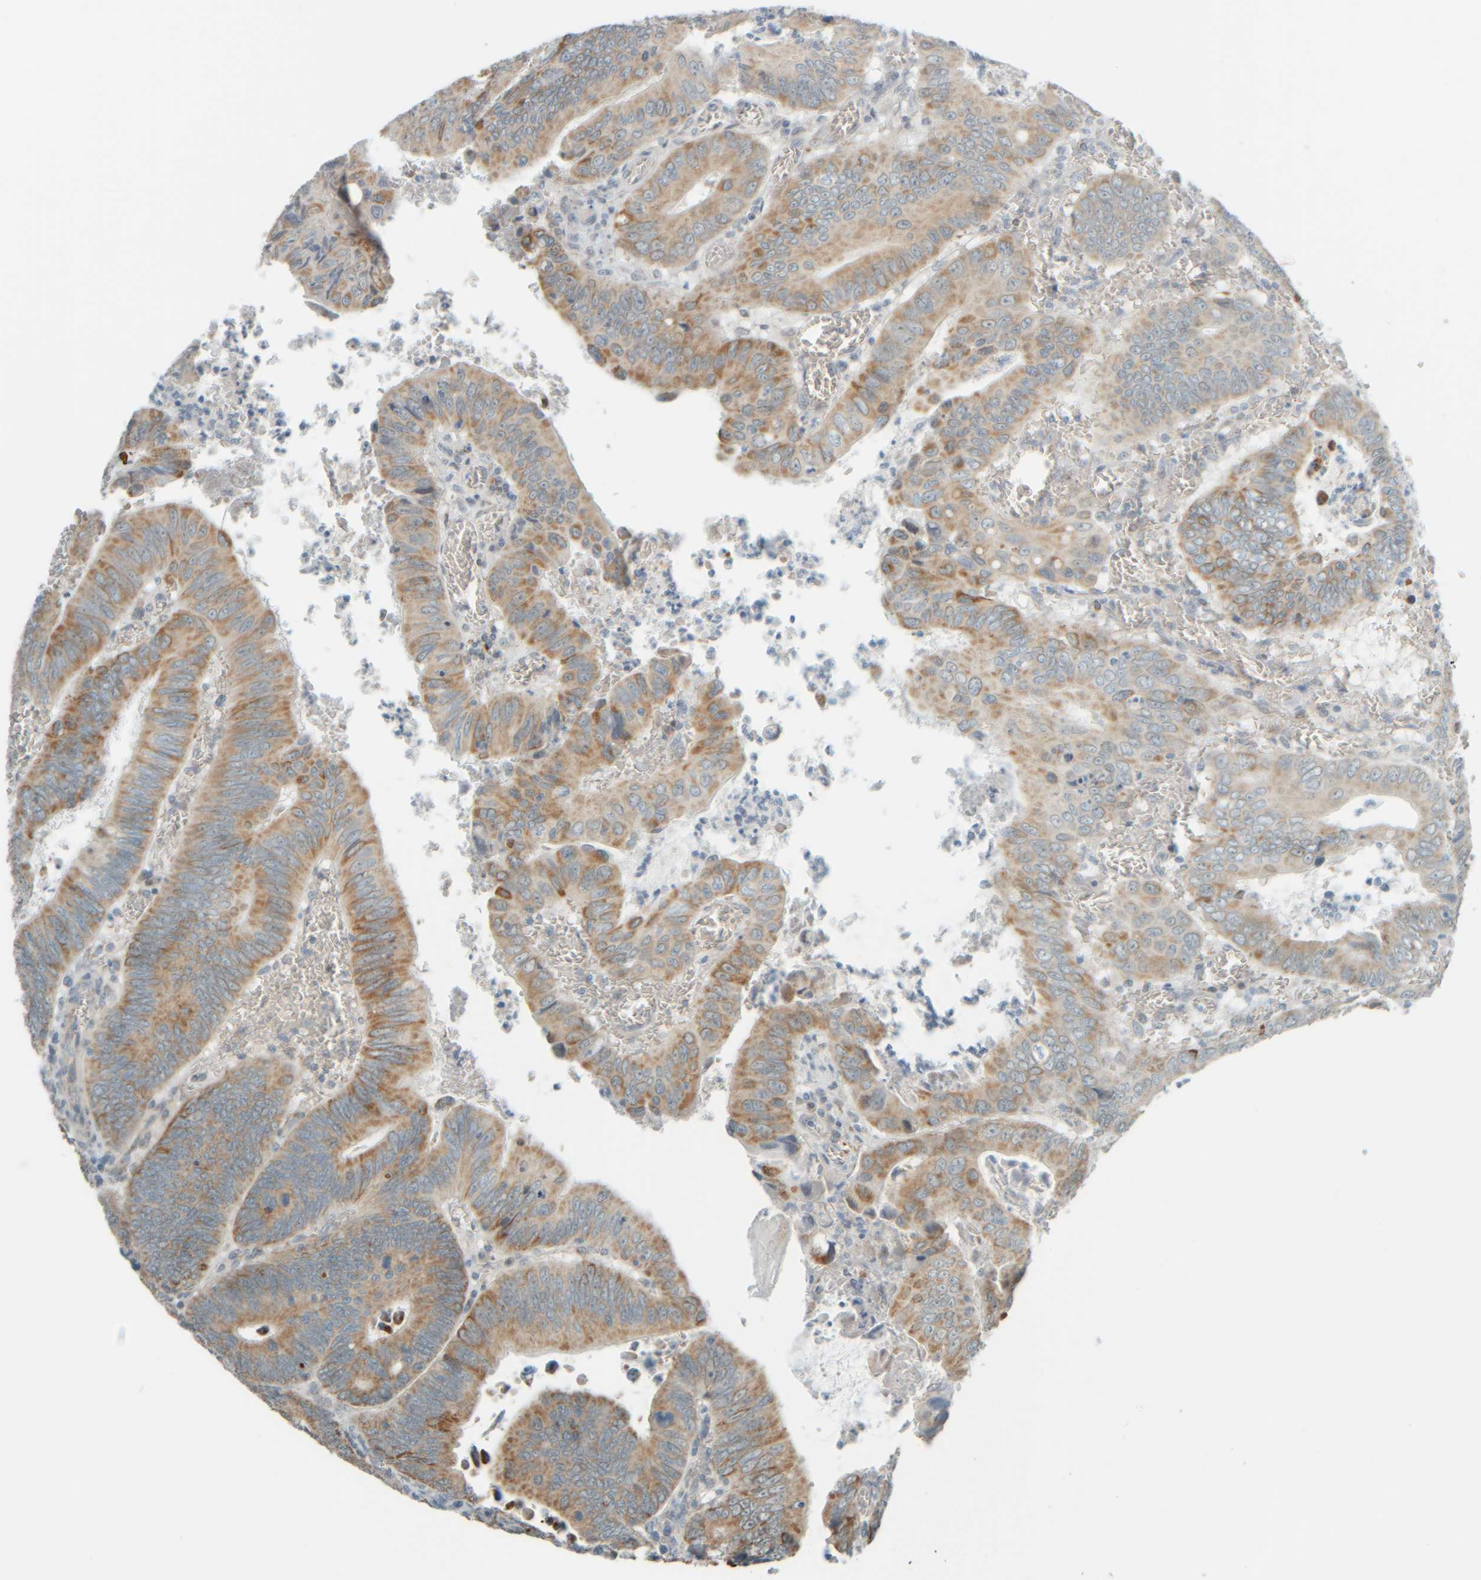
{"staining": {"intensity": "moderate", "quantity": ">75%", "location": "cytoplasmic/membranous"}, "tissue": "colorectal cancer", "cell_type": "Tumor cells", "image_type": "cancer", "snomed": [{"axis": "morphology", "description": "Inflammation, NOS"}, {"axis": "morphology", "description": "Adenocarcinoma, NOS"}, {"axis": "topography", "description": "Colon"}], "caption": "An IHC photomicrograph of neoplastic tissue is shown. Protein staining in brown shows moderate cytoplasmic/membranous positivity in colorectal adenocarcinoma within tumor cells.", "gene": "PTGES3L-AARSD1", "patient": {"sex": "male", "age": 72}}